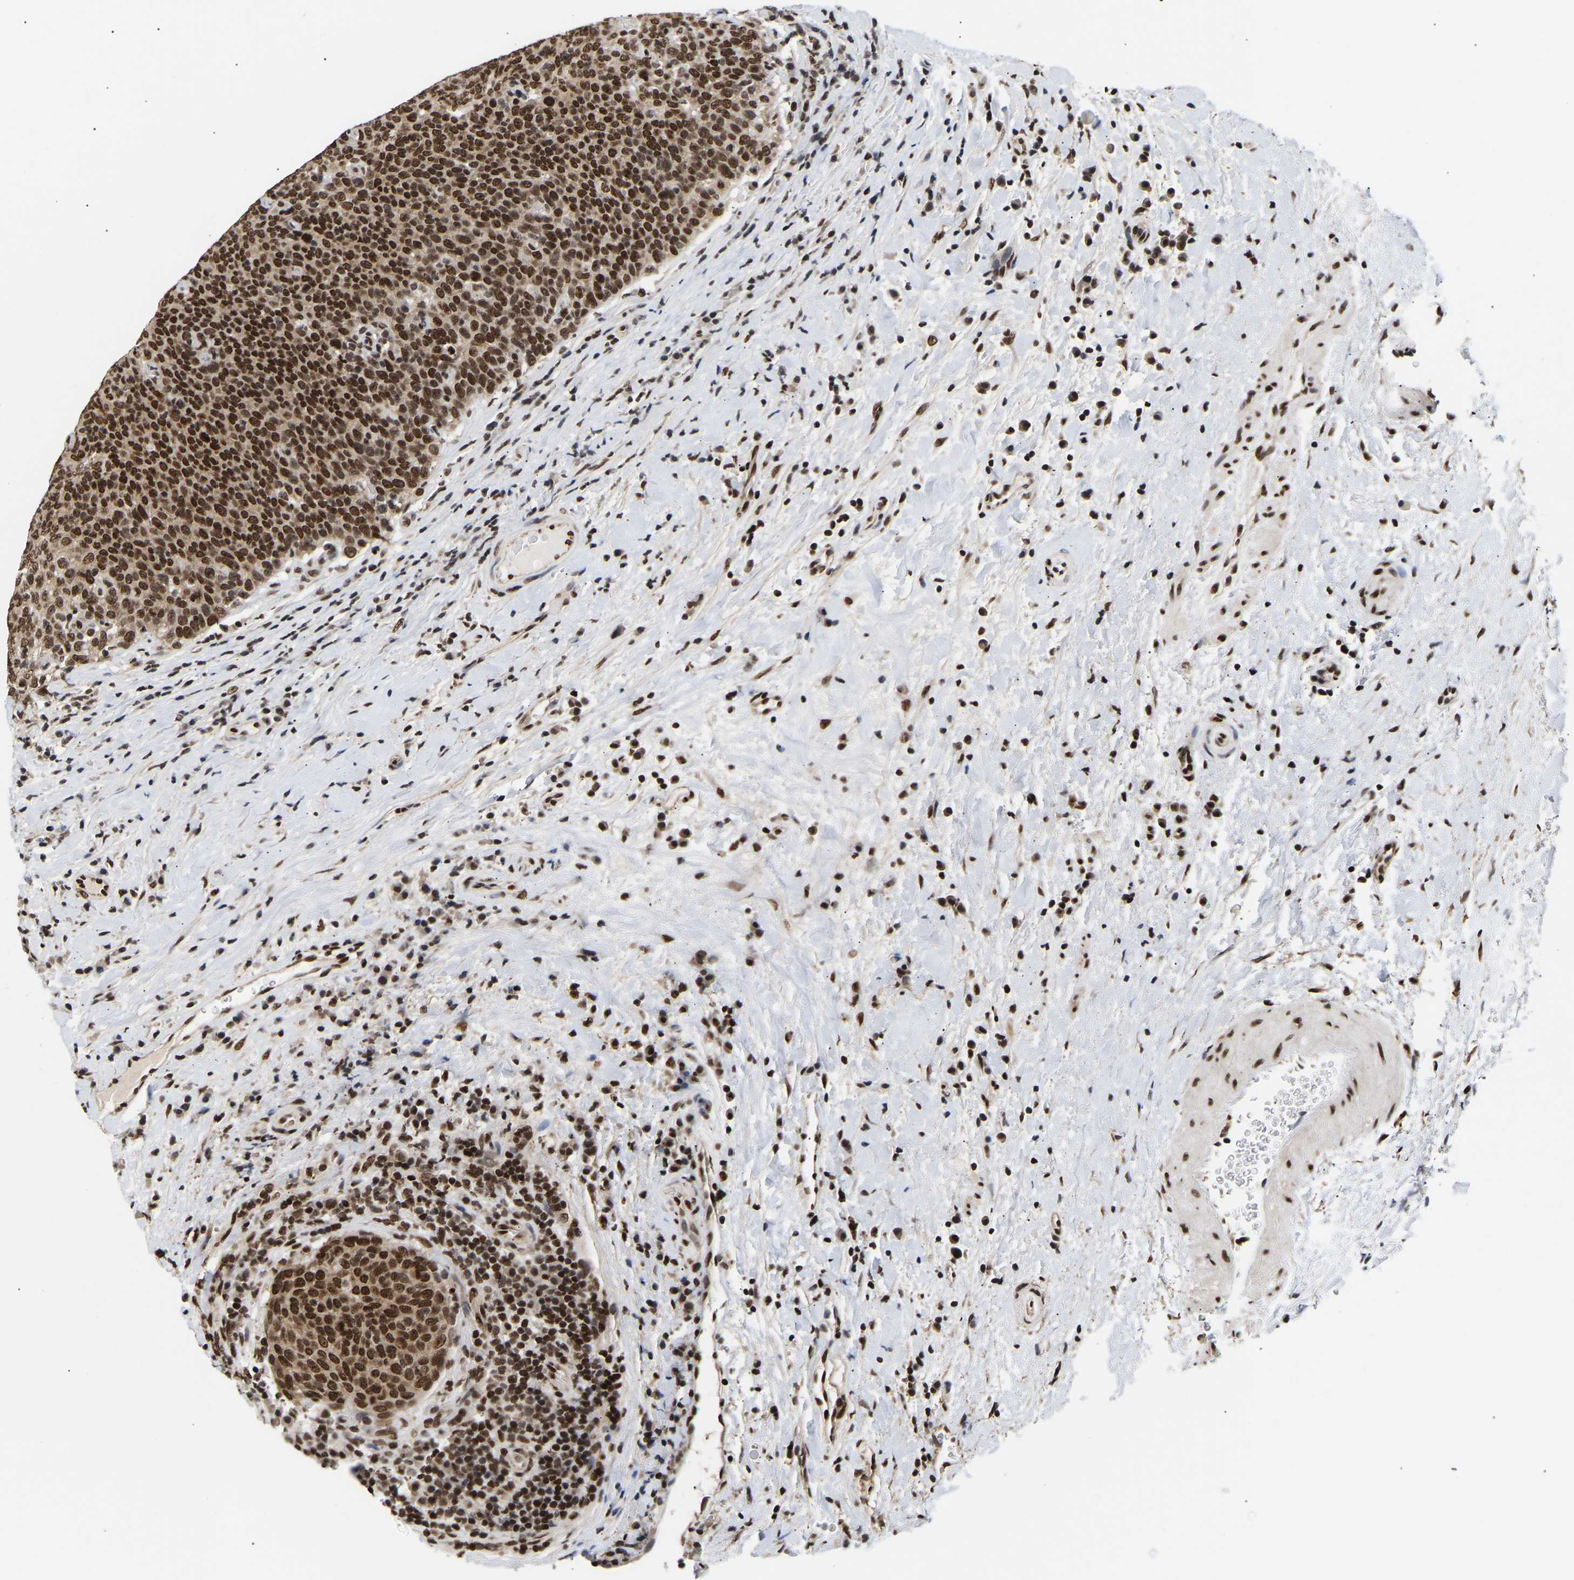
{"staining": {"intensity": "strong", "quantity": ">75%", "location": "cytoplasmic/membranous,nuclear"}, "tissue": "head and neck cancer", "cell_type": "Tumor cells", "image_type": "cancer", "snomed": [{"axis": "morphology", "description": "Squamous cell carcinoma, NOS"}, {"axis": "morphology", "description": "Squamous cell carcinoma, metastatic, NOS"}, {"axis": "topography", "description": "Lymph node"}, {"axis": "topography", "description": "Head-Neck"}], "caption": "Immunohistochemistry (IHC) histopathology image of head and neck cancer stained for a protein (brown), which displays high levels of strong cytoplasmic/membranous and nuclear staining in approximately >75% of tumor cells.", "gene": "PSIP1", "patient": {"sex": "male", "age": 62}}